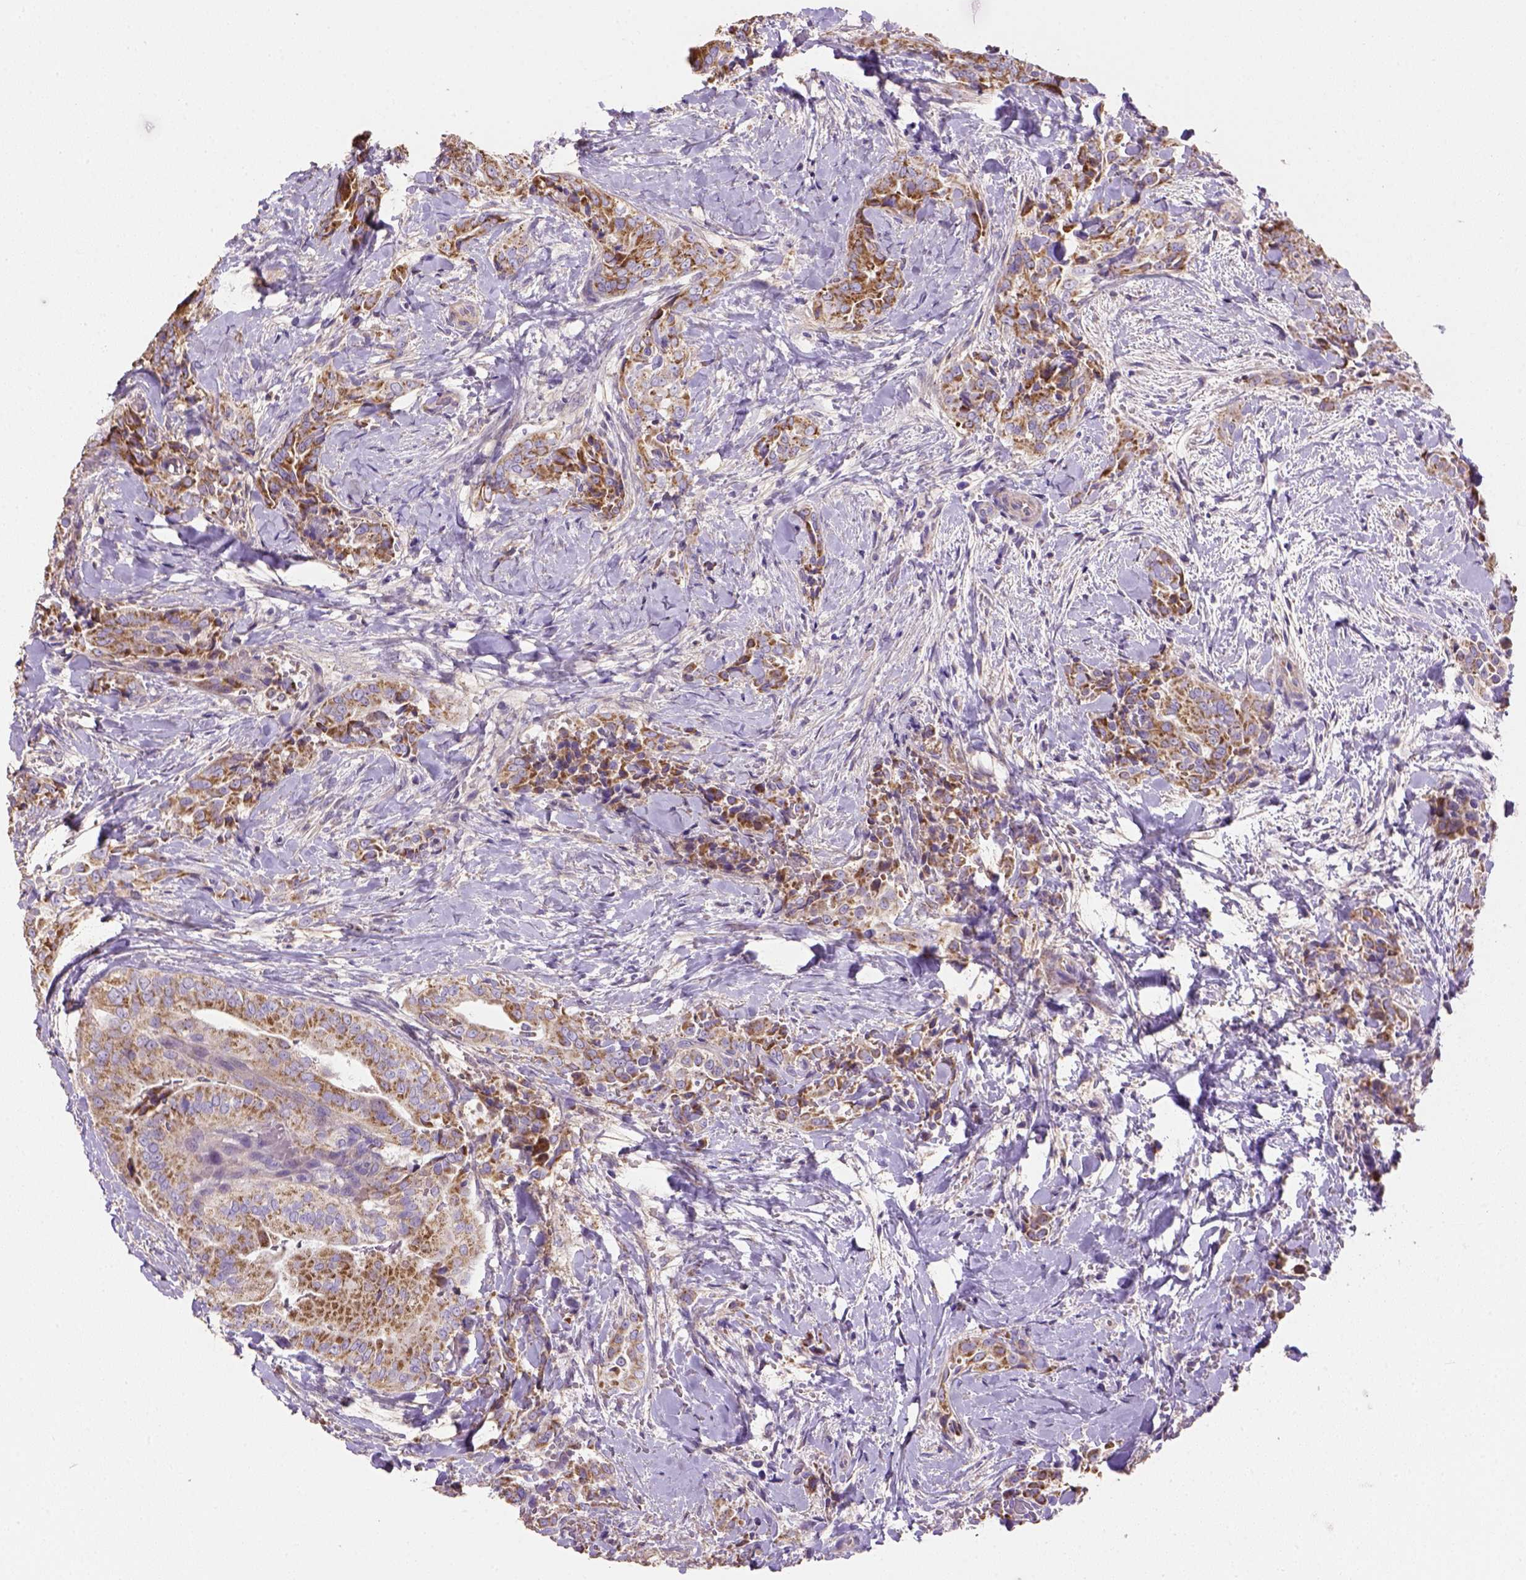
{"staining": {"intensity": "moderate", "quantity": ">75%", "location": "cytoplasmic/membranous"}, "tissue": "thyroid cancer", "cell_type": "Tumor cells", "image_type": "cancer", "snomed": [{"axis": "morphology", "description": "Papillary adenocarcinoma, NOS"}, {"axis": "topography", "description": "Thyroid gland"}], "caption": "Immunohistochemistry (IHC) (DAB) staining of human thyroid cancer demonstrates moderate cytoplasmic/membranous protein staining in approximately >75% of tumor cells. (Brightfield microscopy of DAB IHC at high magnification).", "gene": "HTRA1", "patient": {"sex": "male", "age": 61}}